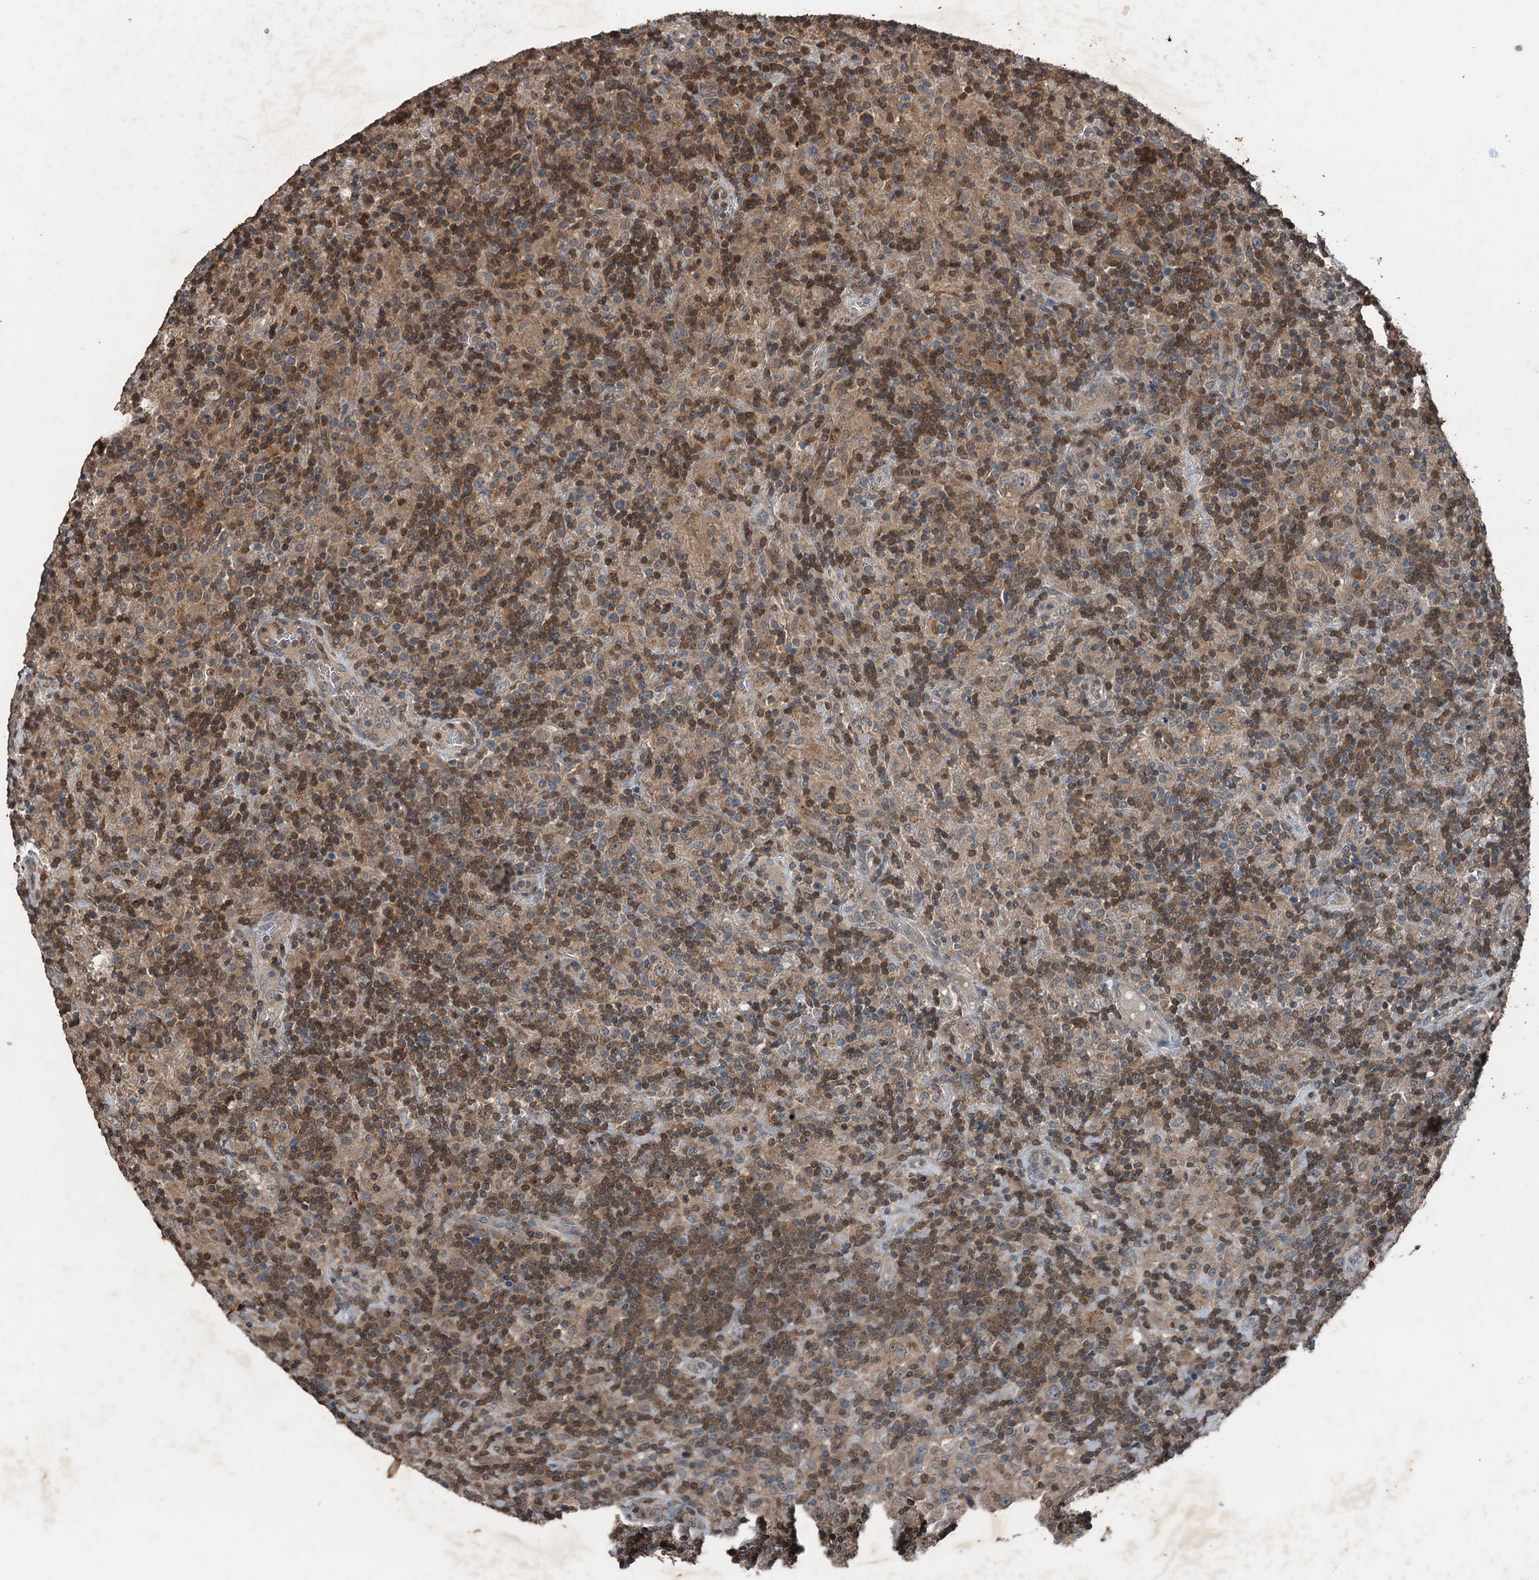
{"staining": {"intensity": "weak", "quantity": "<25%", "location": "cytoplasmic/membranous"}, "tissue": "lymphoma", "cell_type": "Tumor cells", "image_type": "cancer", "snomed": [{"axis": "morphology", "description": "Hodgkin's disease, NOS"}, {"axis": "topography", "description": "Lymph node"}], "caption": "Immunohistochemistry (IHC) histopathology image of neoplastic tissue: lymphoma stained with DAB demonstrates no significant protein expression in tumor cells. (DAB (3,3'-diaminobenzidine) IHC, high magnification).", "gene": "TCTN1", "patient": {"sex": "male", "age": 70}}